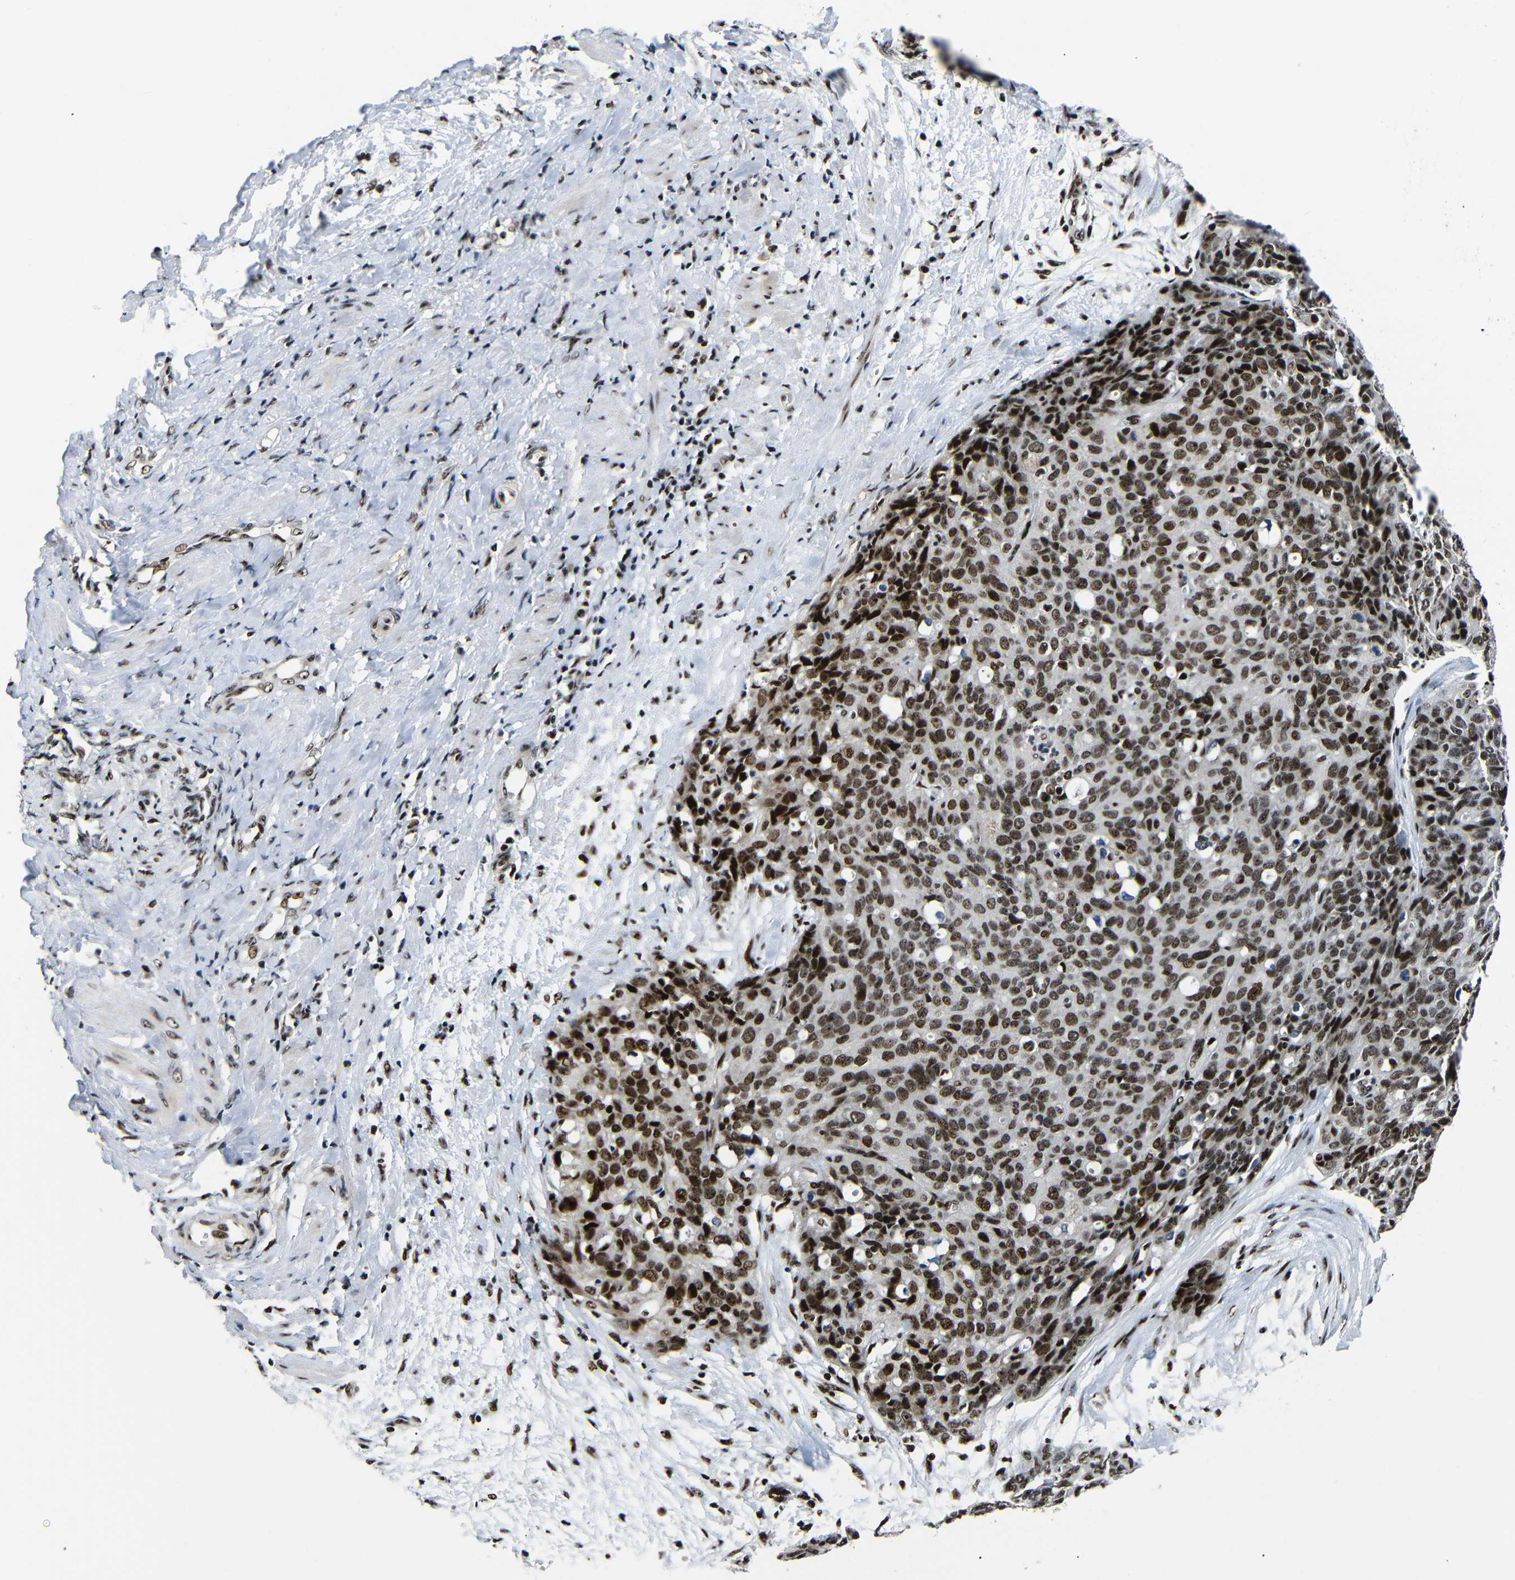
{"staining": {"intensity": "strong", "quantity": ">75%", "location": "nuclear"}, "tissue": "ovarian cancer", "cell_type": "Tumor cells", "image_type": "cancer", "snomed": [{"axis": "morphology", "description": "Carcinoma, endometroid"}, {"axis": "topography", "description": "Ovary"}], "caption": "A high amount of strong nuclear positivity is seen in approximately >75% of tumor cells in ovarian endometroid carcinoma tissue.", "gene": "SETDB2", "patient": {"sex": "female", "age": 60}}